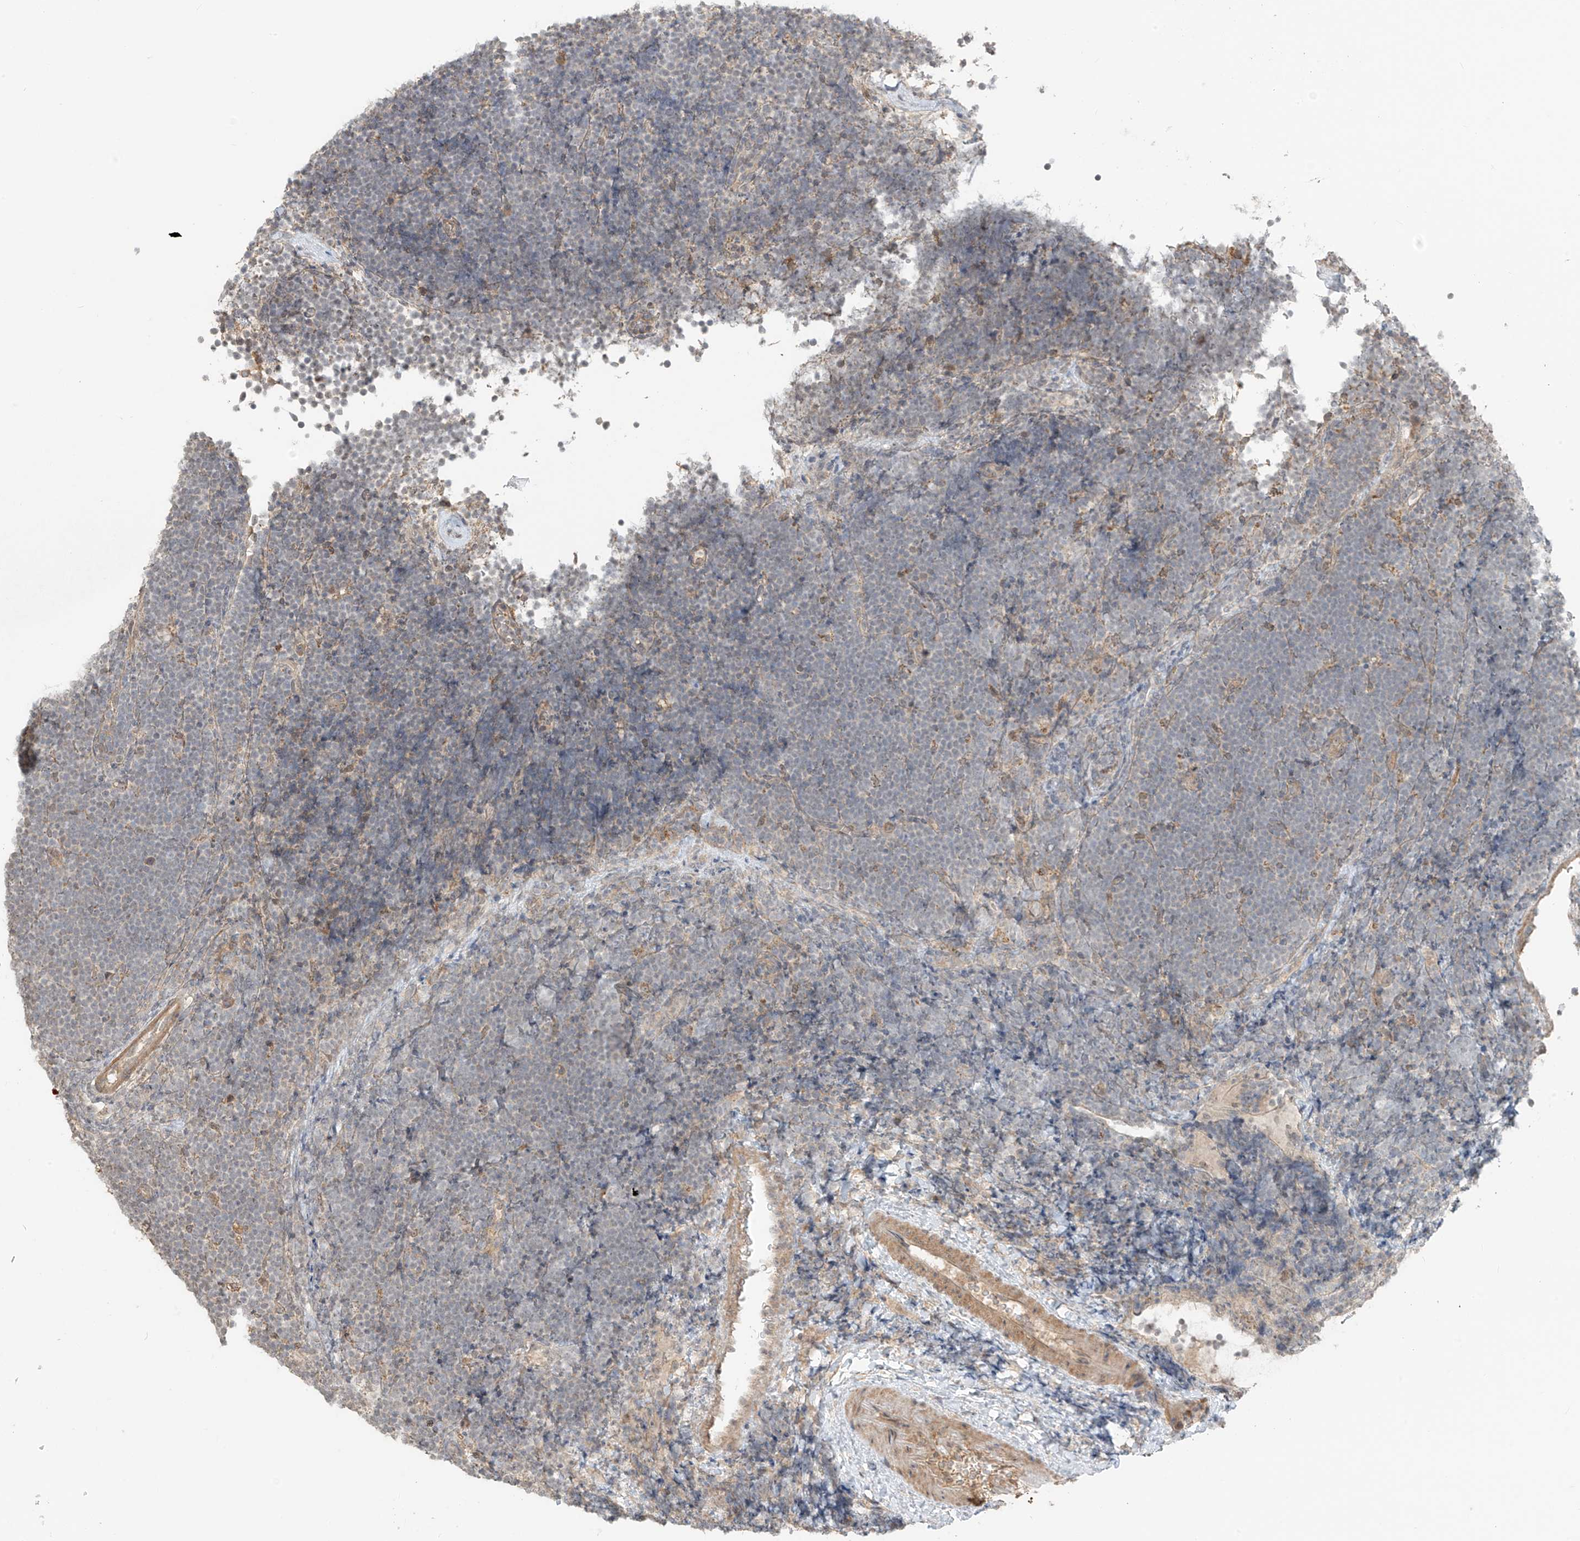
{"staining": {"intensity": "negative", "quantity": "none", "location": "none"}, "tissue": "lymphoma", "cell_type": "Tumor cells", "image_type": "cancer", "snomed": [{"axis": "morphology", "description": "Malignant lymphoma, non-Hodgkin's type, High grade"}, {"axis": "topography", "description": "Lymph node"}], "caption": "IHC micrograph of neoplastic tissue: human high-grade malignant lymphoma, non-Hodgkin's type stained with DAB (3,3'-diaminobenzidine) reveals no significant protein positivity in tumor cells. (IHC, brightfield microscopy, high magnification).", "gene": "ABCD1", "patient": {"sex": "male", "age": 13}}